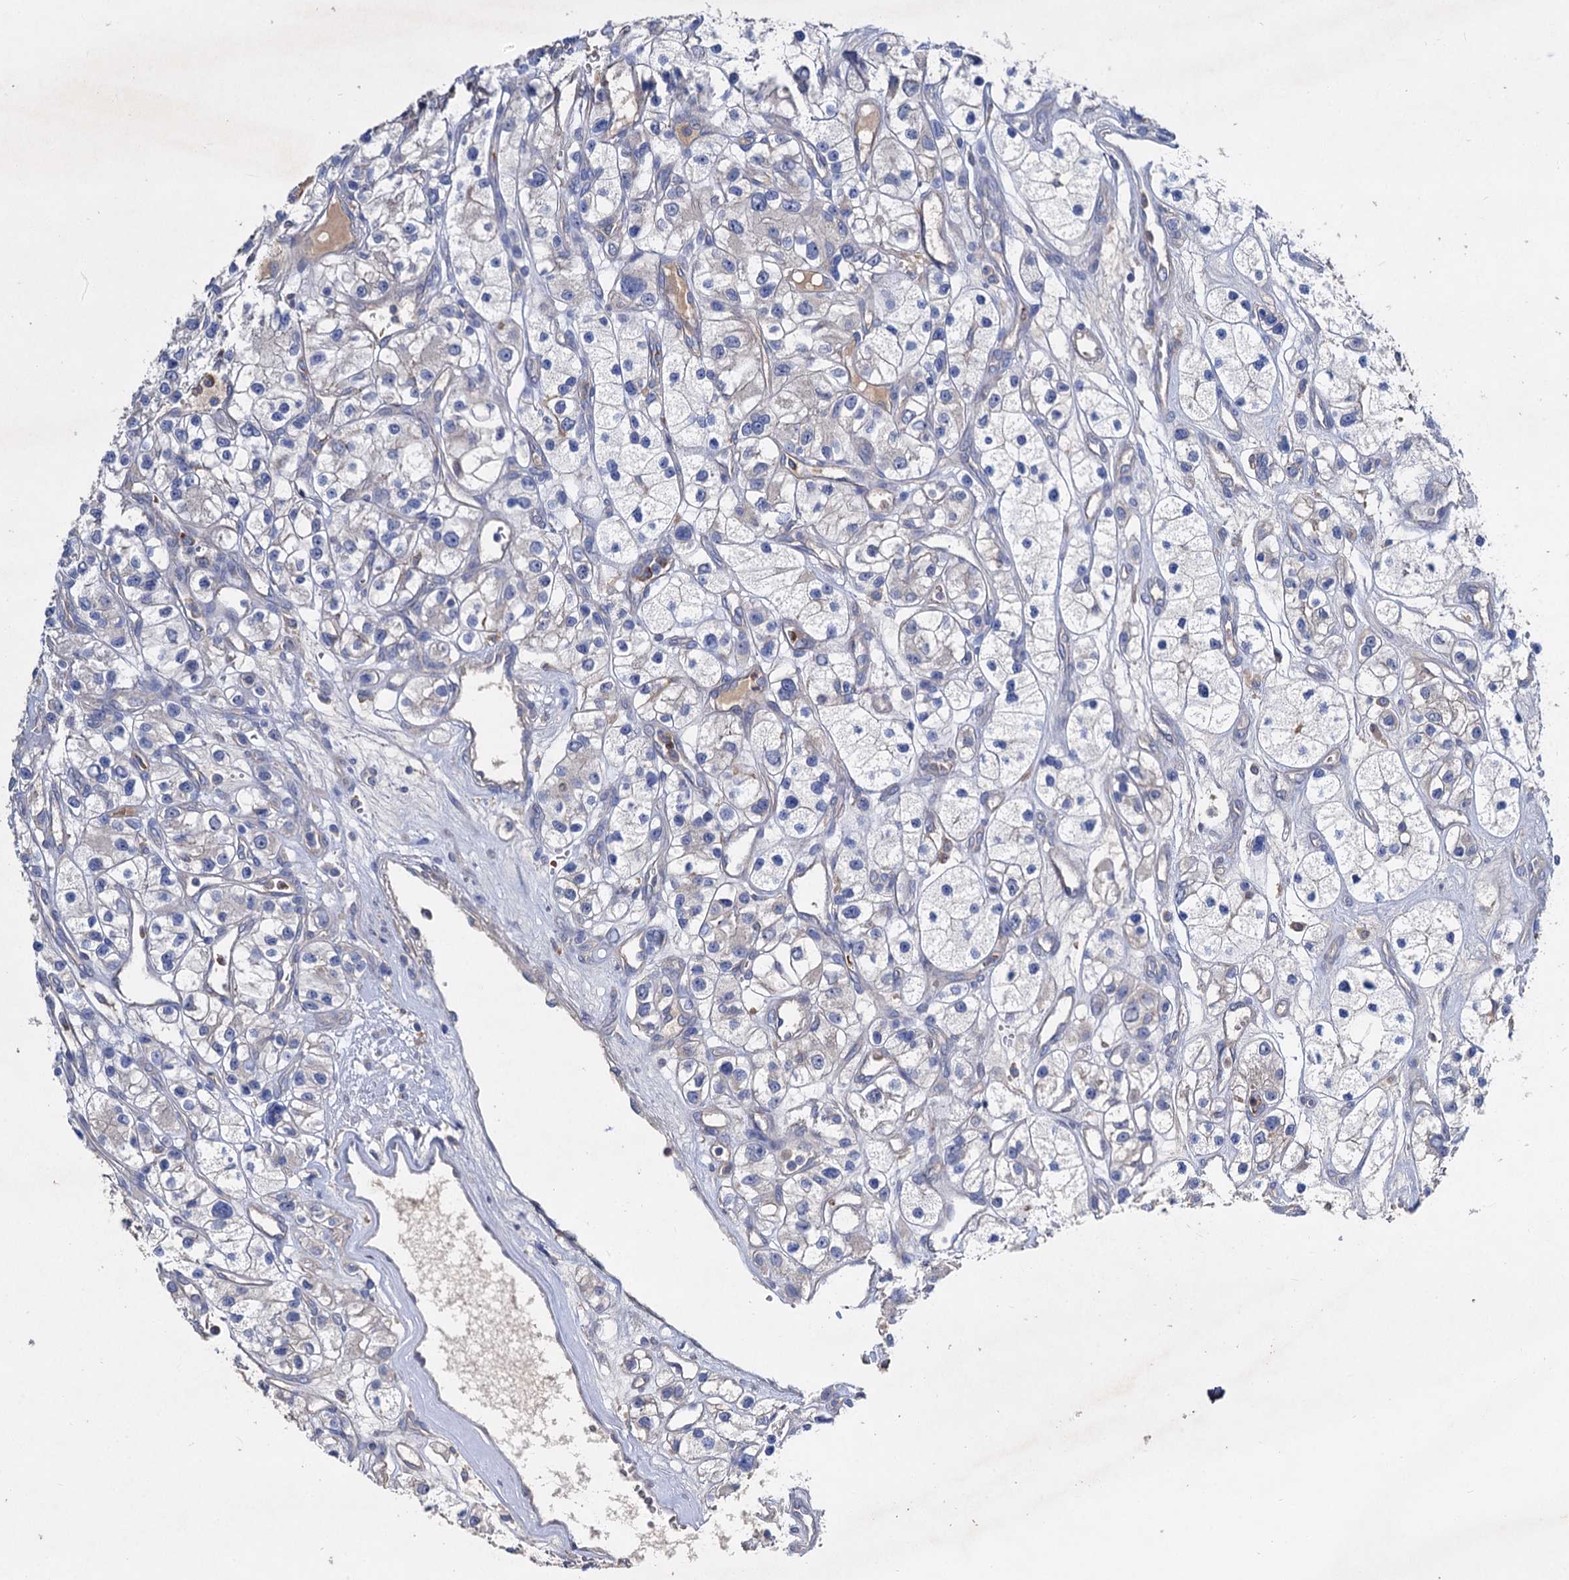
{"staining": {"intensity": "negative", "quantity": "none", "location": "none"}, "tissue": "renal cancer", "cell_type": "Tumor cells", "image_type": "cancer", "snomed": [{"axis": "morphology", "description": "Adenocarcinoma, NOS"}, {"axis": "topography", "description": "Kidney"}], "caption": "Tumor cells show no significant staining in renal cancer.", "gene": "HVCN1", "patient": {"sex": "female", "age": 57}}